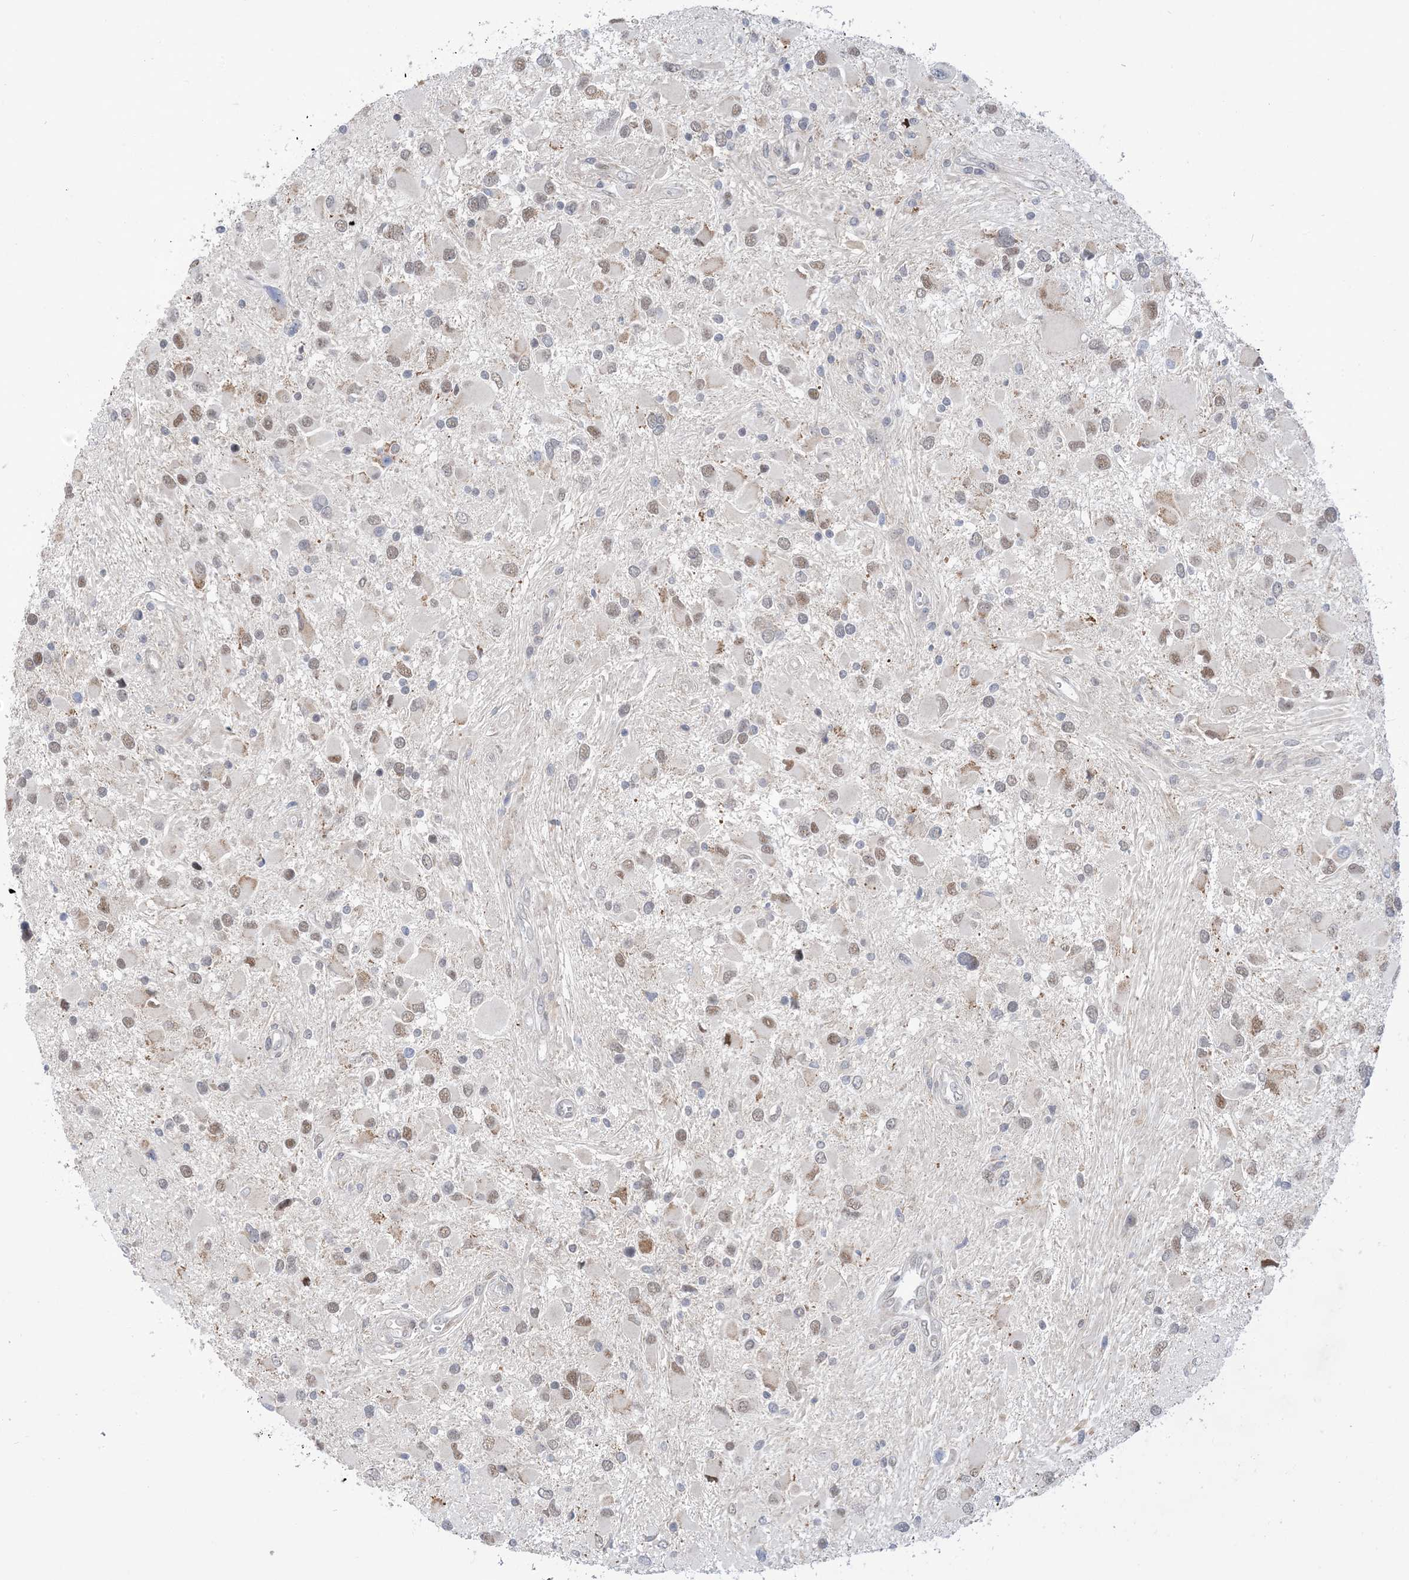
{"staining": {"intensity": "weak", "quantity": "25%-75%", "location": "nuclear"}, "tissue": "glioma", "cell_type": "Tumor cells", "image_type": "cancer", "snomed": [{"axis": "morphology", "description": "Glioma, malignant, High grade"}, {"axis": "topography", "description": "Brain"}], "caption": "Brown immunohistochemical staining in glioma reveals weak nuclear staining in about 25%-75% of tumor cells.", "gene": "ZNF8", "patient": {"sex": "male", "age": 53}}